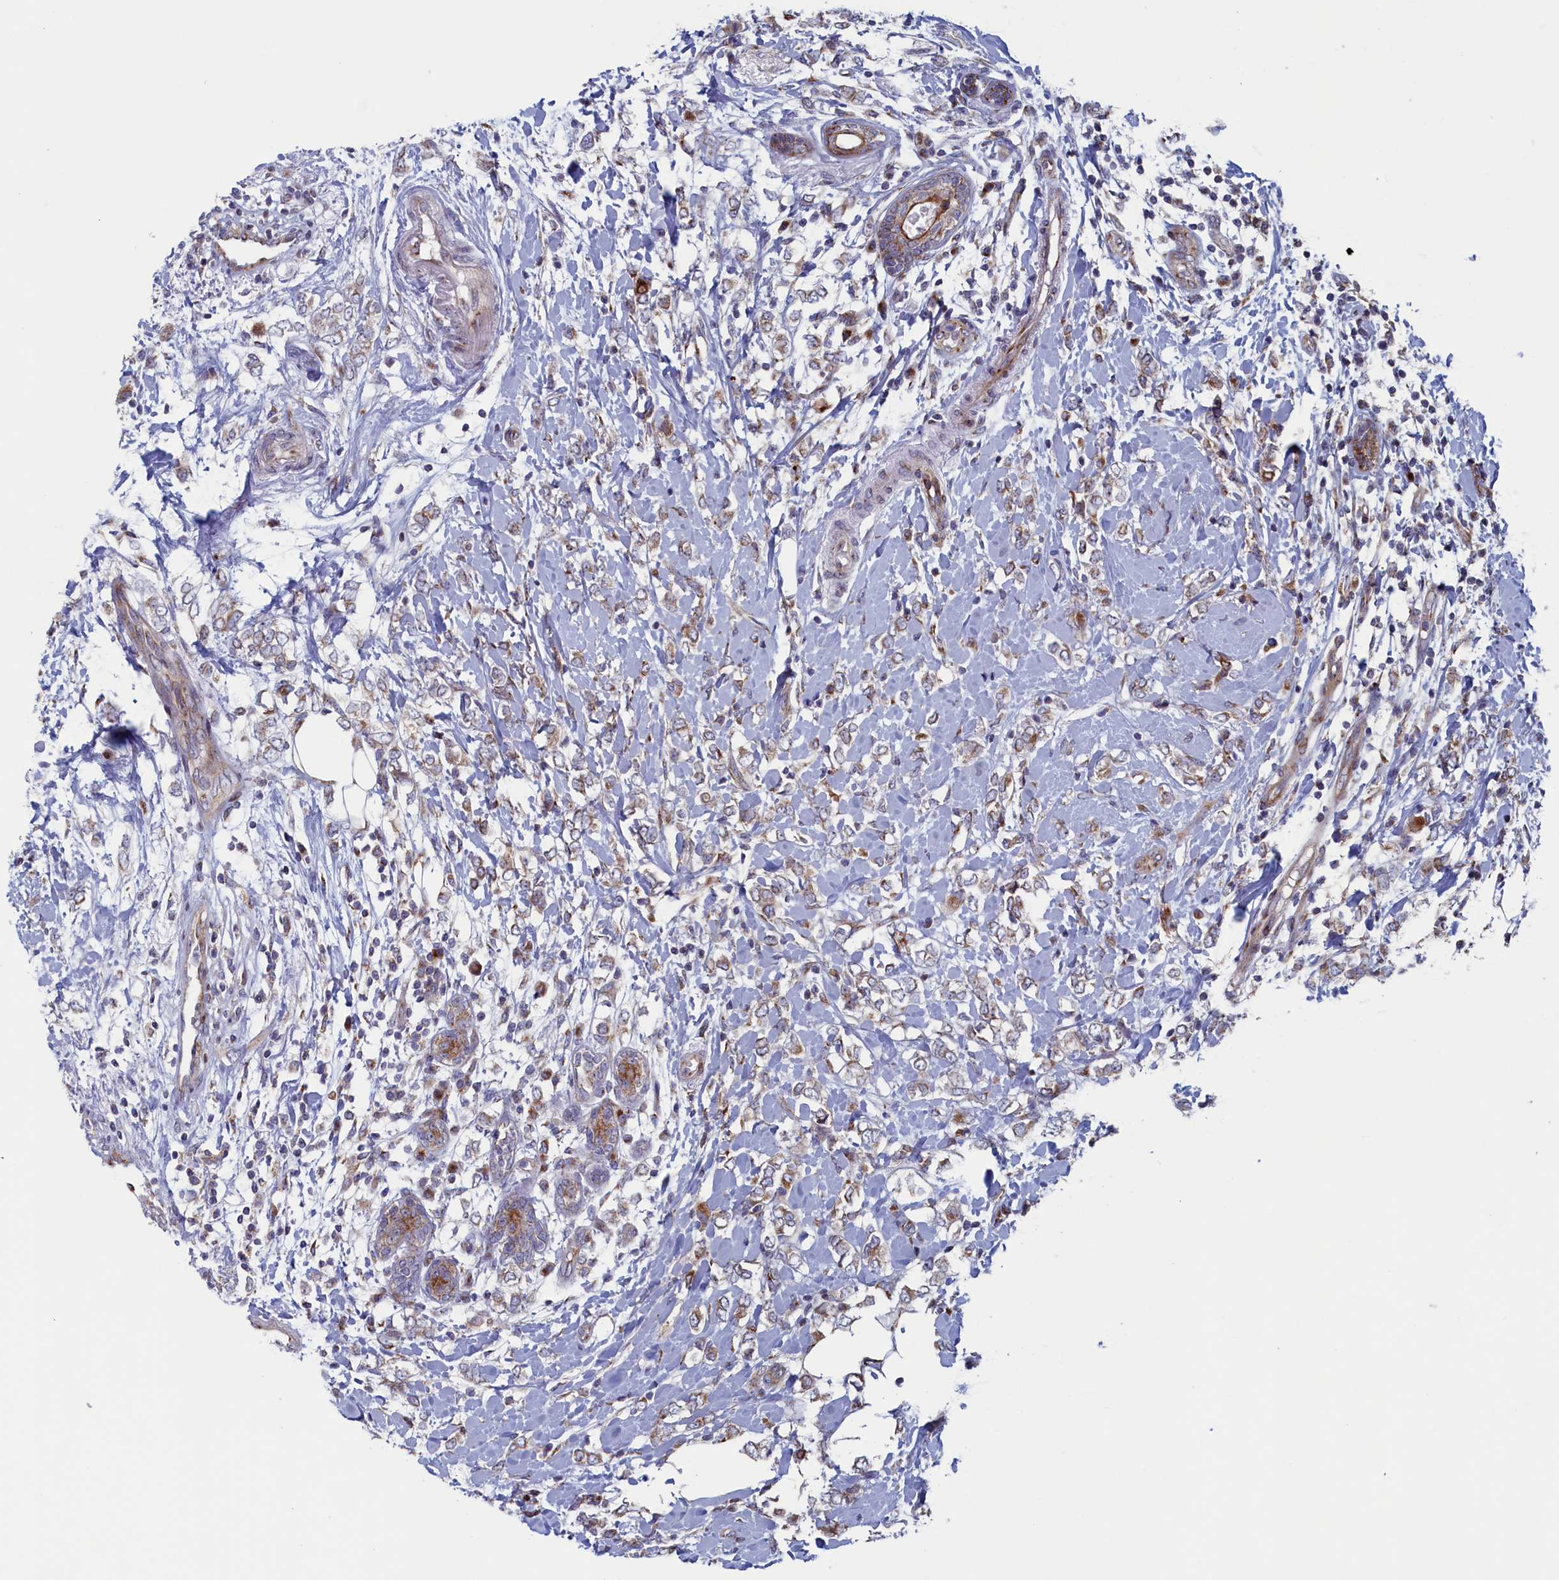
{"staining": {"intensity": "weak", "quantity": "25%-75%", "location": "cytoplasmic/membranous"}, "tissue": "breast cancer", "cell_type": "Tumor cells", "image_type": "cancer", "snomed": [{"axis": "morphology", "description": "Normal tissue, NOS"}, {"axis": "morphology", "description": "Lobular carcinoma"}, {"axis": "topography", "description": "Breast"}], "caption": "The micrograph demonstrates staining of breast cancer, revealing weak cytoplasmic/membranous protein positivity (brown color) within tumor cells.", "gene": "MTFMT", "patient": {"sex": "female", "age": 47}}